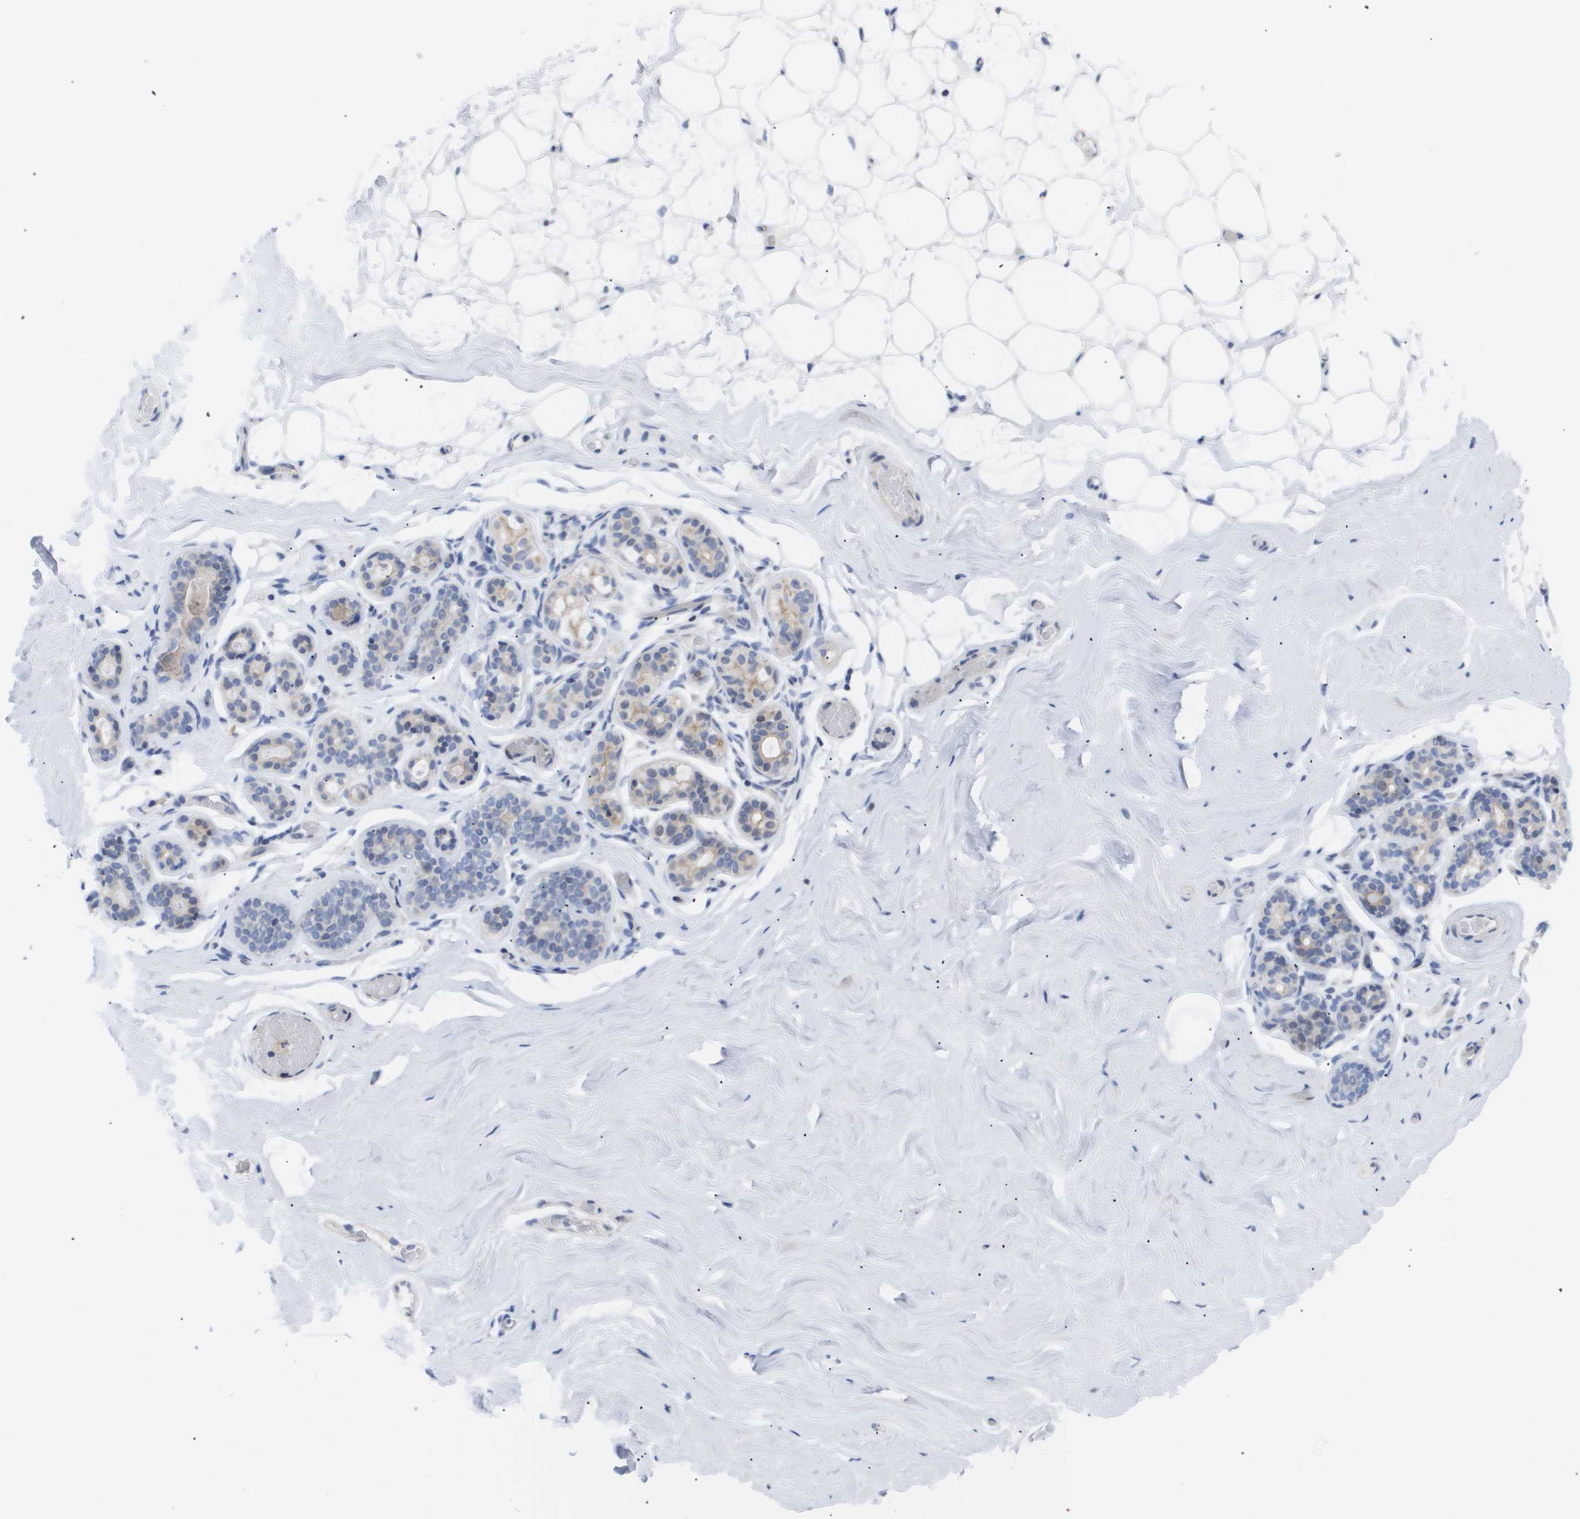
{"staining": {"intensity": "negative", "quantity": "none", "location": "none"}, "tissue": "breast", "cell_type": "Adipocytes", "image_type": "normal", "snomed": [{"axis": "morphology", "description": "Normal tissue, NOS"}, {"axis": "topography", "description": "Breast"}], "caption": "High power microscopy image of an immunohistochemistry (IHC) photomicrograph of normal breast, revealing no significant expression in adipocytes. (DAB (3,3'-diaminobenzidine) immunohistochemistry (IHC), high magnification).", "gene": "CAV3", "patient": {"sex": "female", "age": 75}}